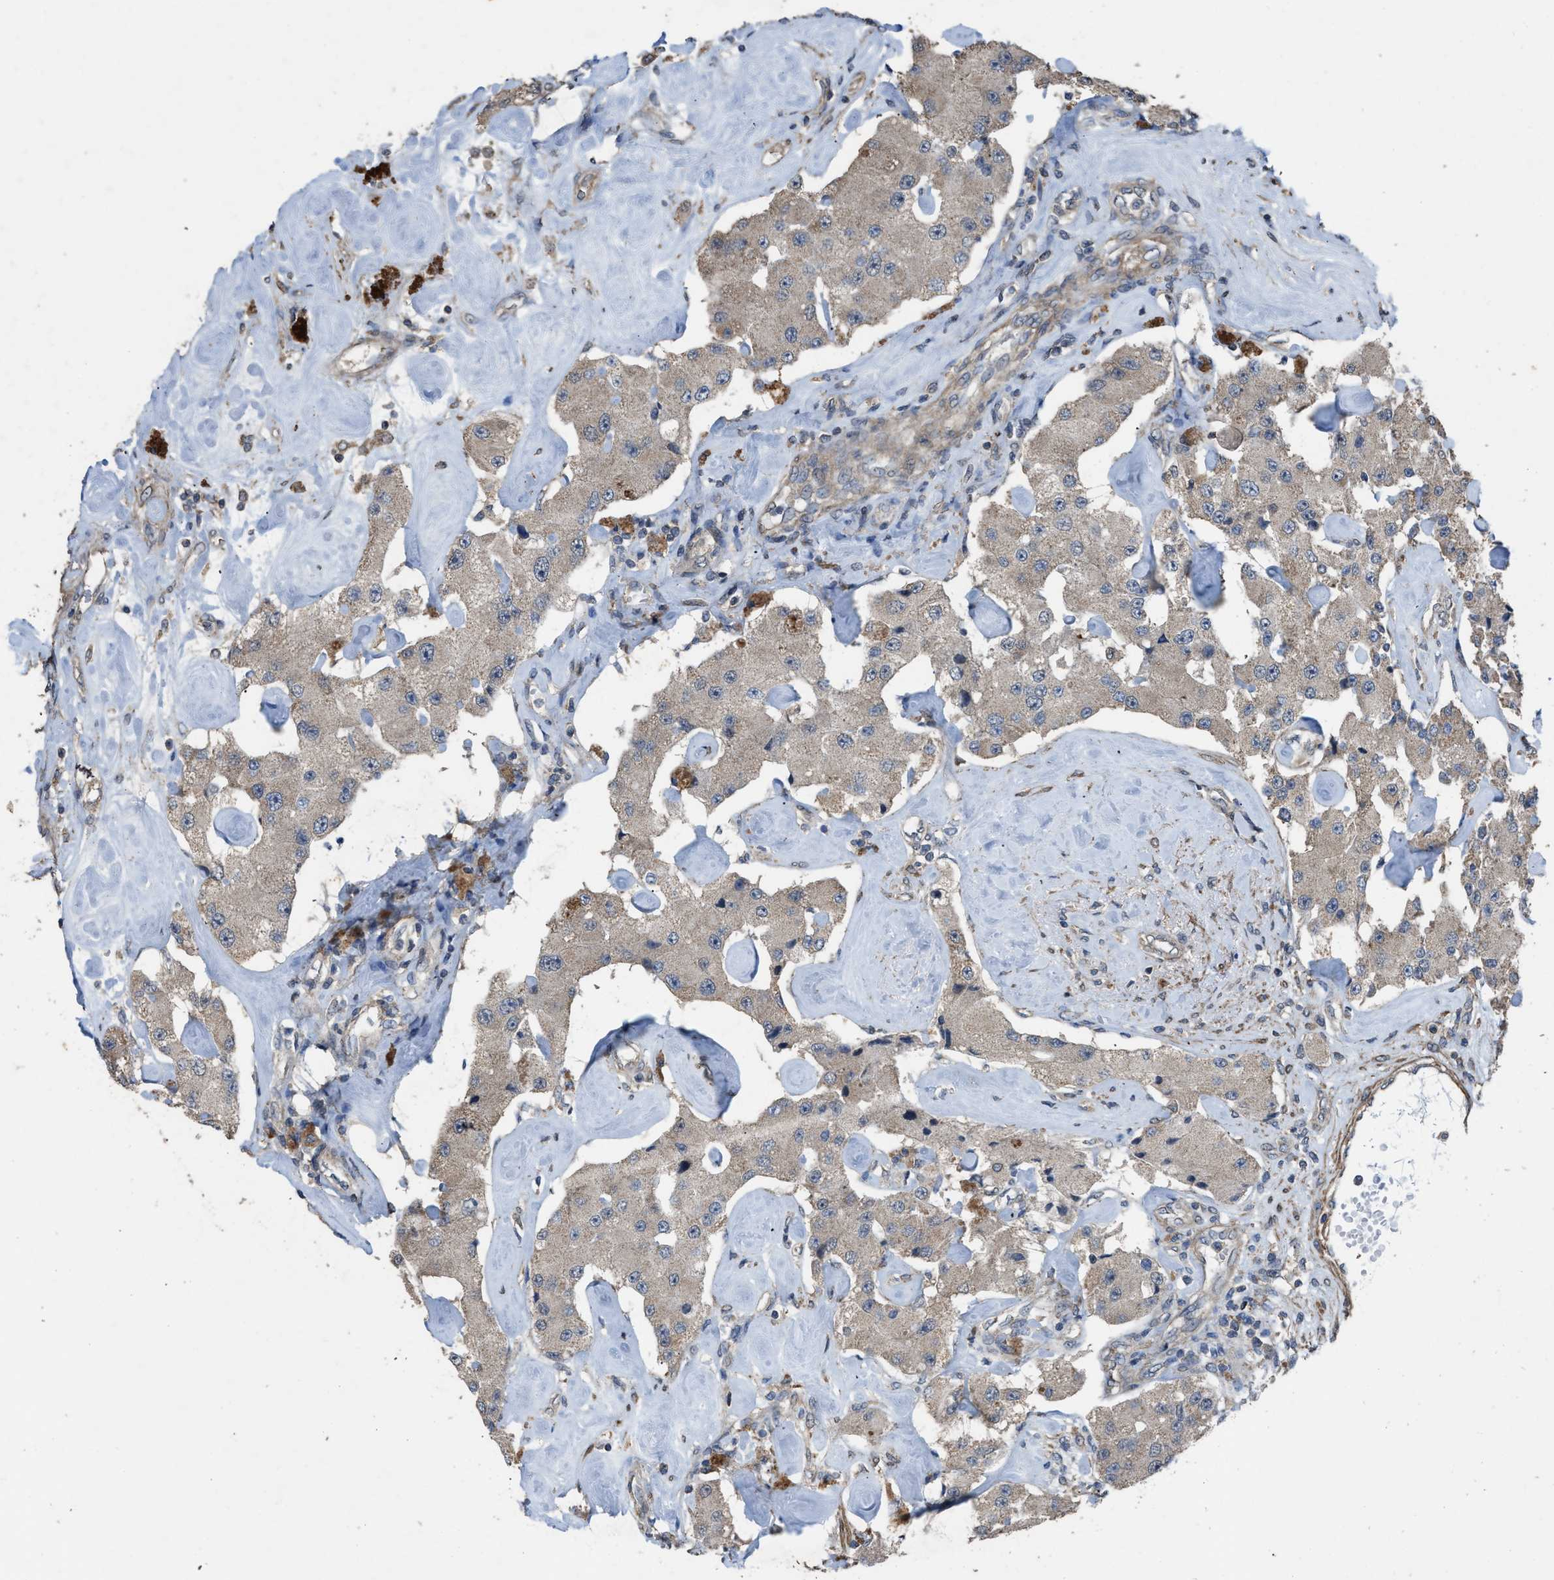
{"staining": {"intensity": "weak", "quantity": ">75%", "location": "cytoplasmic/membranous"}, "tissue": "carcinoid", "cell_type": "Tumor cells", "image_type": "cancer", "snomed": [{"axis": "morphology", "description": "Carcinoid, malignant, NOS"}, {"axis": "topography", "description": "Pancreas"}], "caption": "A high-resolution image shows IHC staining of carcinoid, which demonstrates weak cytoplasmic/membranous expression in approximately >75% of tumor cells.", "gene": "ARL6", "patient": {"sex": "male", "age": 41}}